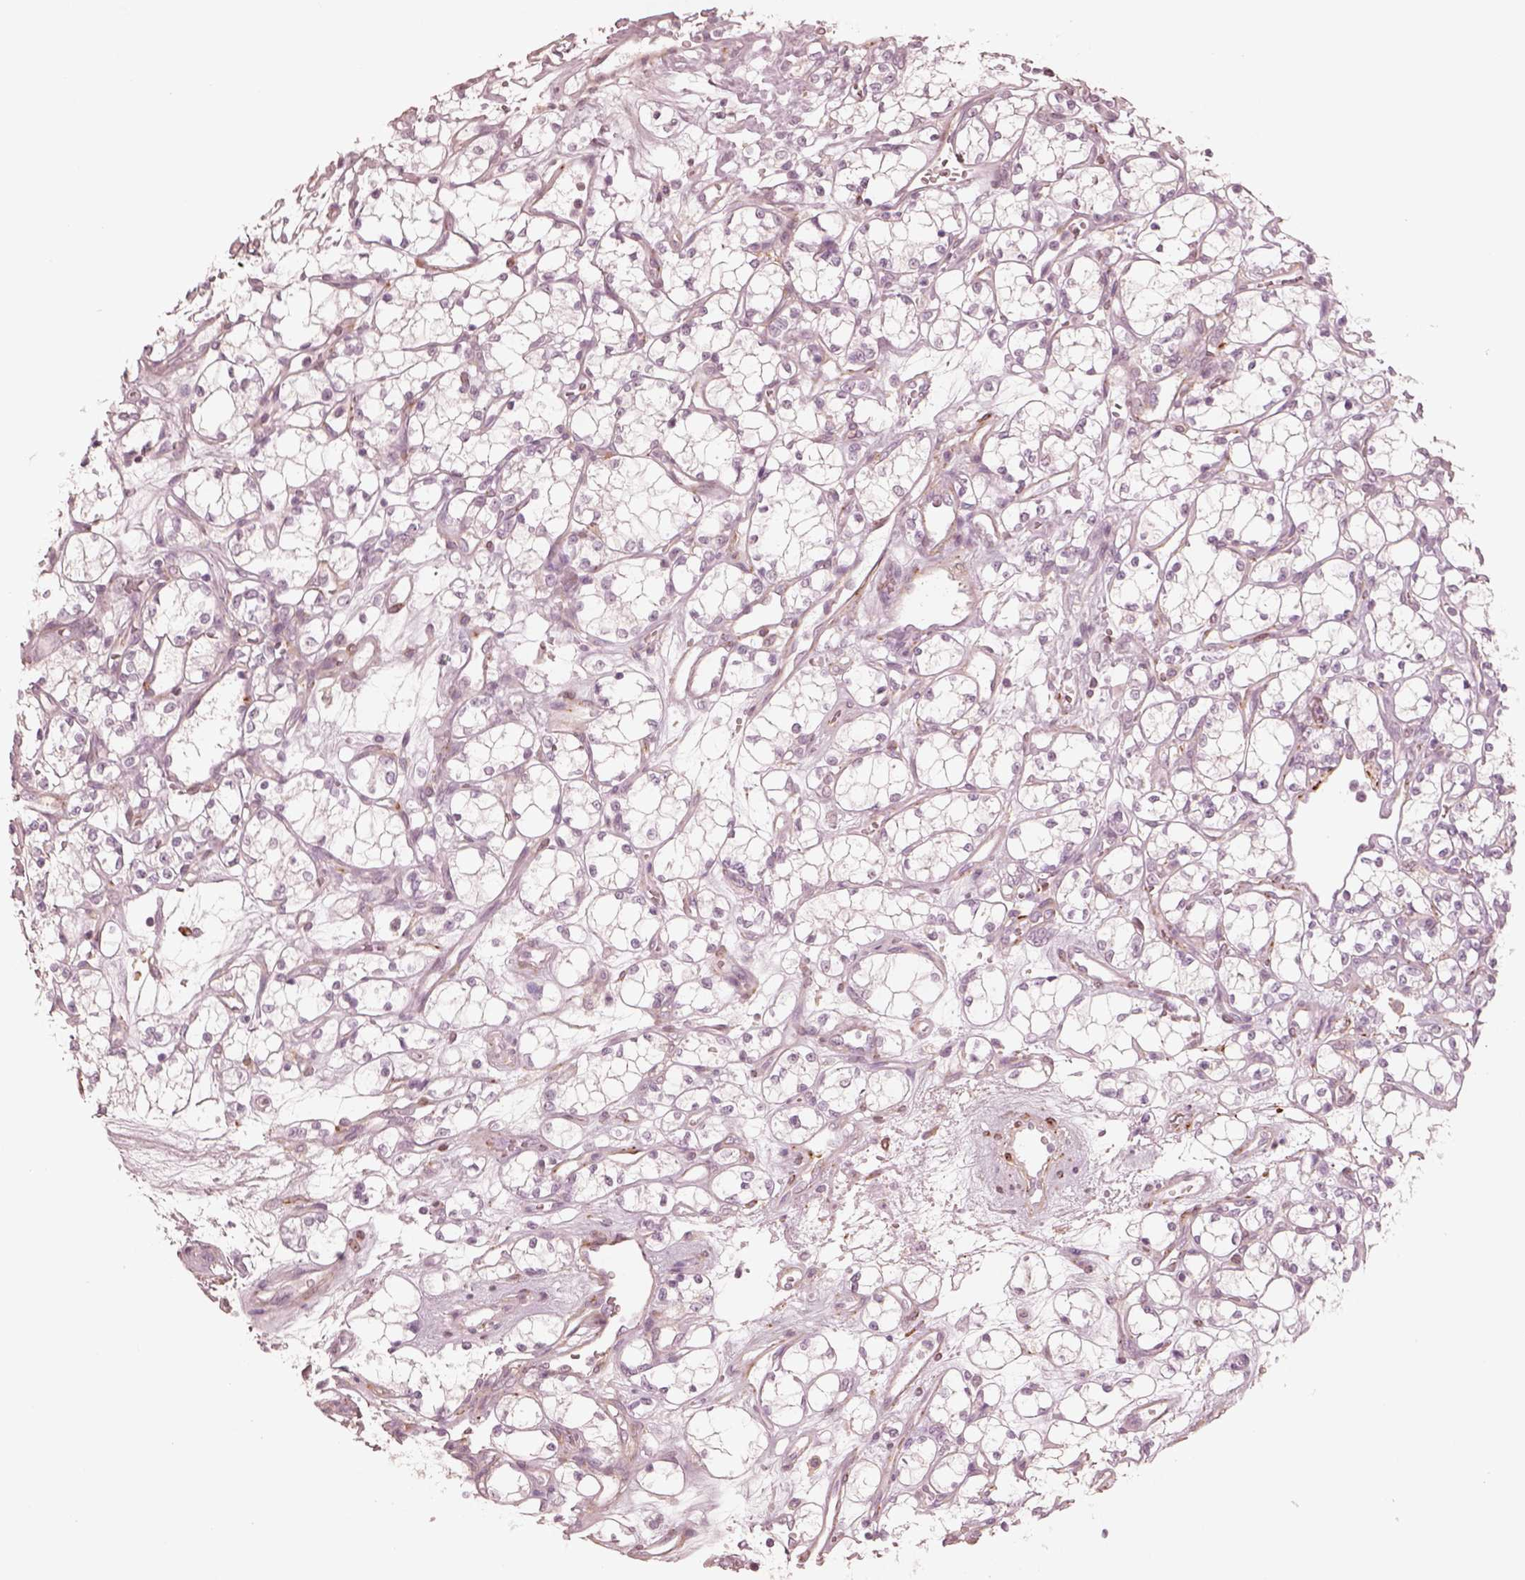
{"staining": {"intensity": "negative", "quantity": "none", "location": "none"}, "tissue": "renal cancer", "cell_type": "Tumor cells", "image_type": "cancer", "snomed": [{"axis": "morphology", "description": "Adenocarcinoma, NOS"}, {"axis": "topography", "description": "Kidney"}], "caption": "Photomicrograph shows no significant protein positivity in tumor cells of renal cancer. (Immunohistochemistry (ihc), brightfield microscopy, high magnification).", "gene": "DNAAF9", "patient": {"sex": "female", "age": 69}}